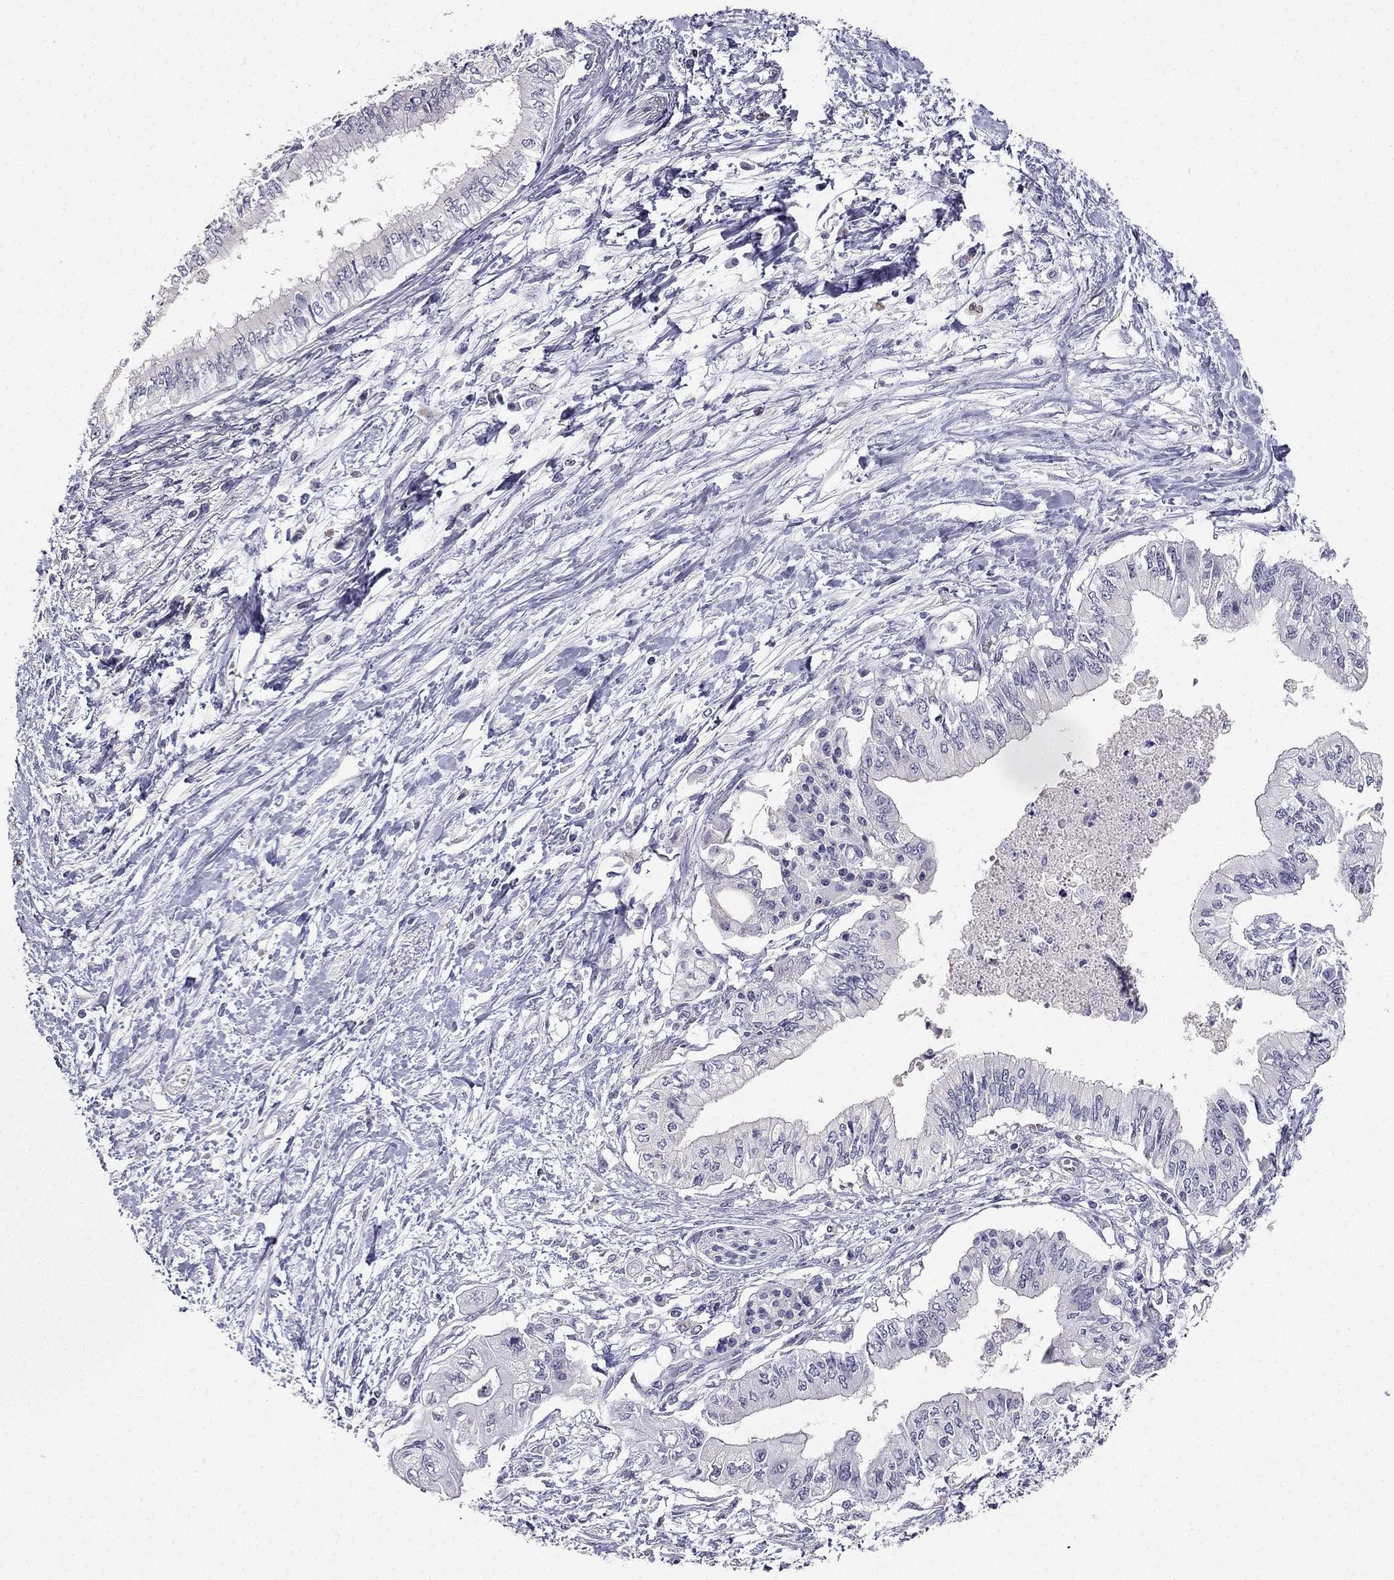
{"staining": {"intensity": "negative", "quantity": "none", "location": "none"}, "tissue": "pancreatic cancer", "cell_type": "Tumor cells", "image_type": "cancer", "snomed": [{"axis": "morphology", "description": "Adenocarcinoma, NOS"}, {"axis": "topography", "description": "Pancreas"}], "caption": "Photomicrograph shows no protein positivity in tumor cells of adenocarcinoma (pancreatic) tissue.", "gene": "CALB2", "patient": {"sex": "female", "age": 61}}